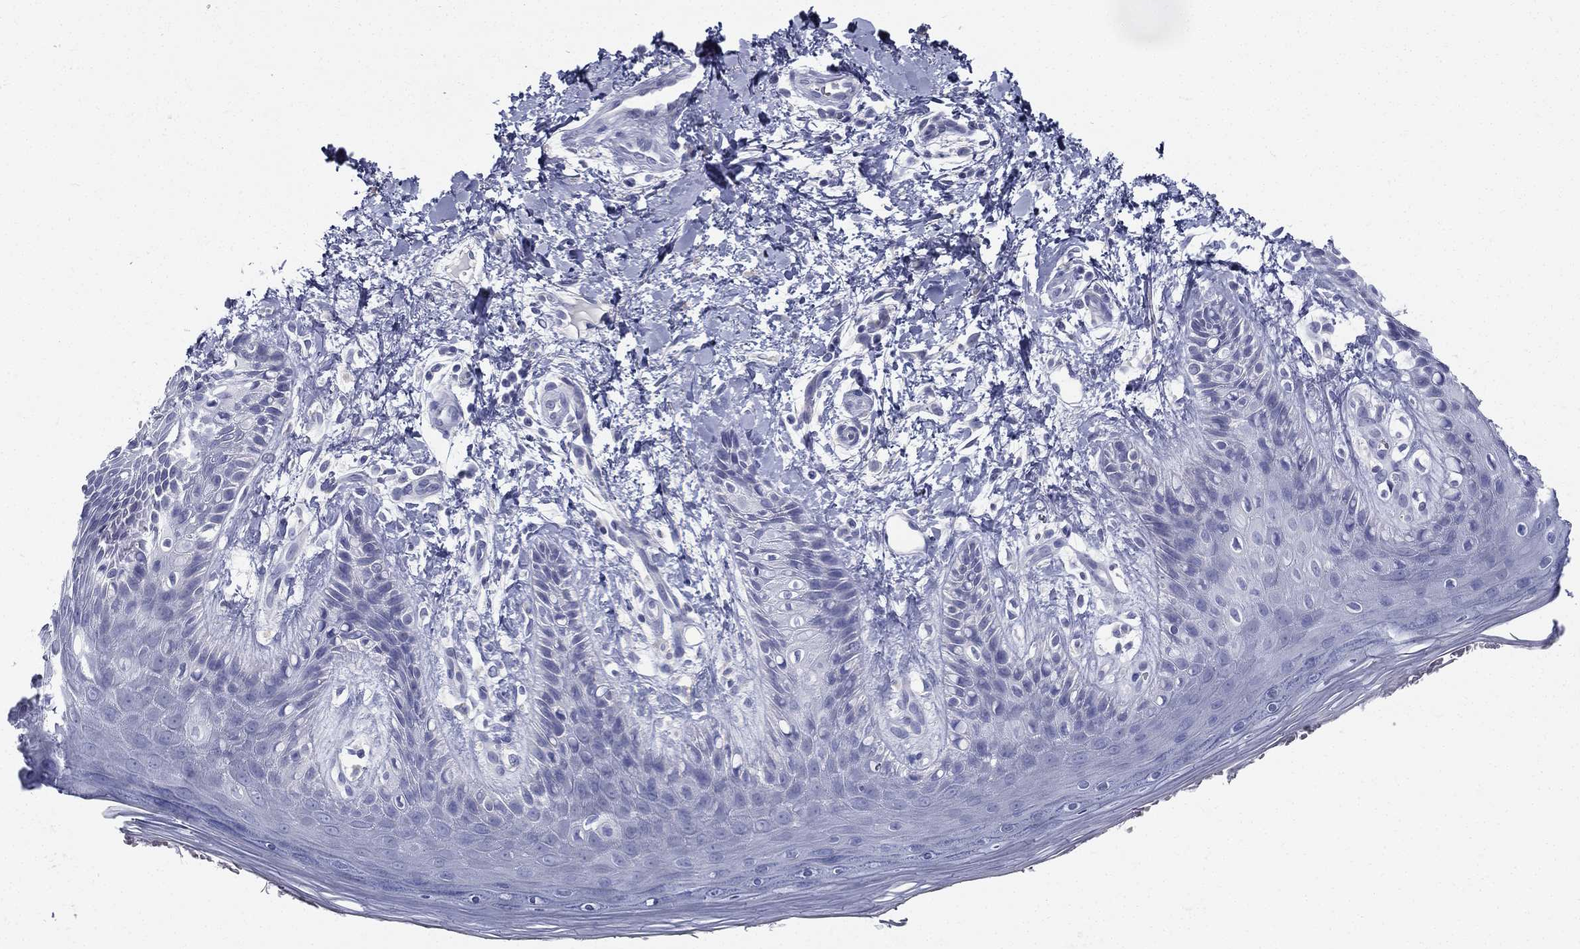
{"staining": {"intensity": "negative", "quantity": "none", "location": "none"}, "tissue": "skin", "cell_type": "Epidermal cells", "image_type": "normal", "snomed": [{"axis": "morphology", "description": "Normal tissue, NOS"}, {"axis": "topography", "description": "Anal"}], "caption": "IHC of benign human skin demonstrates no positivity in epidermal cells.", "gene": "DEFB121", "patient": {"sex": "male", "age": 36}}